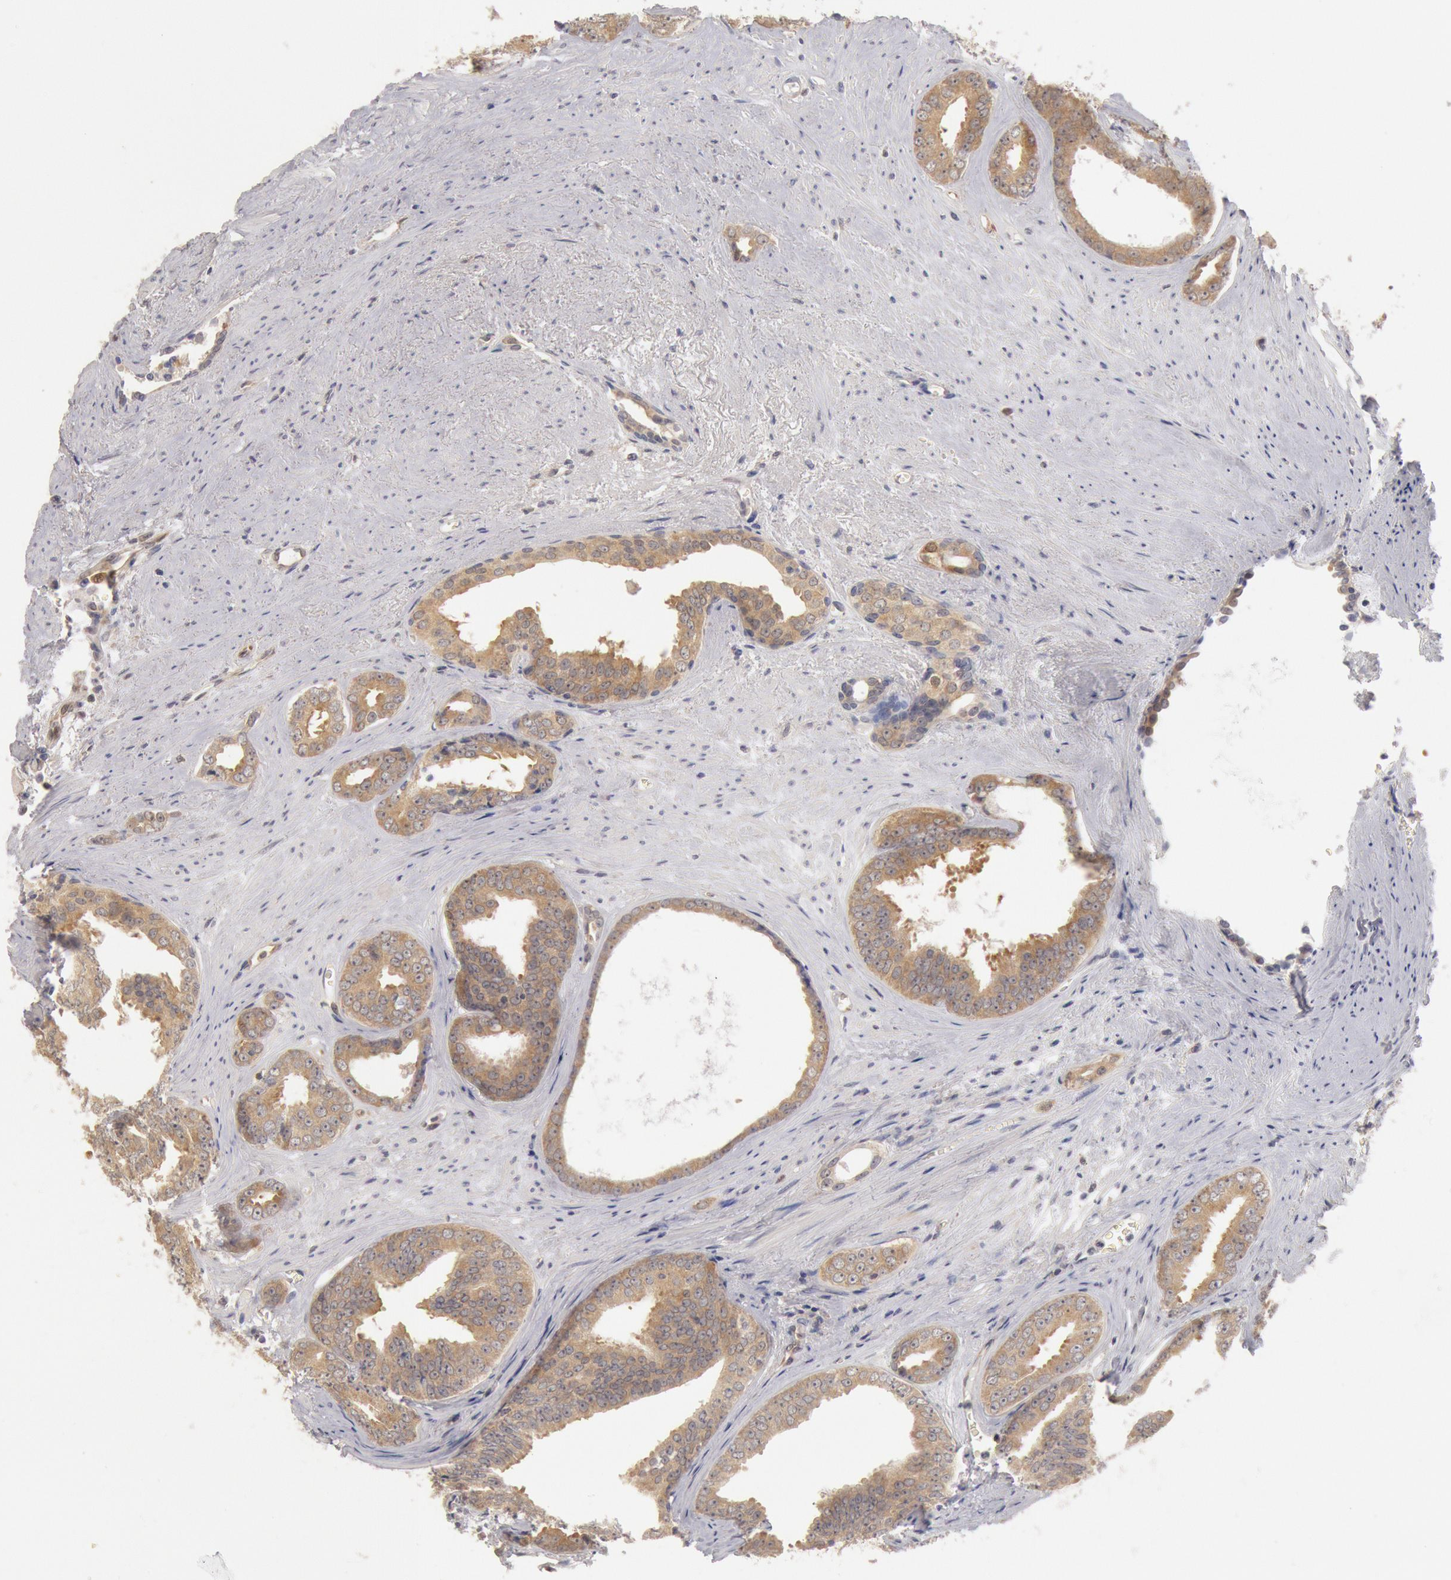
{"staining": {"intensity": "weak", "quantity": ">75%", "location": "cytoplasmic/membranous"}, "tissue": "prostate cancer", "cell_type": "Tumor cells", "image_type": "cancer", "snomed": [{"axis": "morphology", "description": "Adenocarcinoma, Medium grade"}, {"axis": "topography", "description": "Prostate"}], "caption": "Immunohistochemistry (DAB) staining of adenocarcinoma (medium-grade) (prostate) displays weak cytoplasmic/membranous protein expression in about >75% of tumor cells.", "gene": "DNAJA1", "patient": {"sex": "male", "age": 79}}